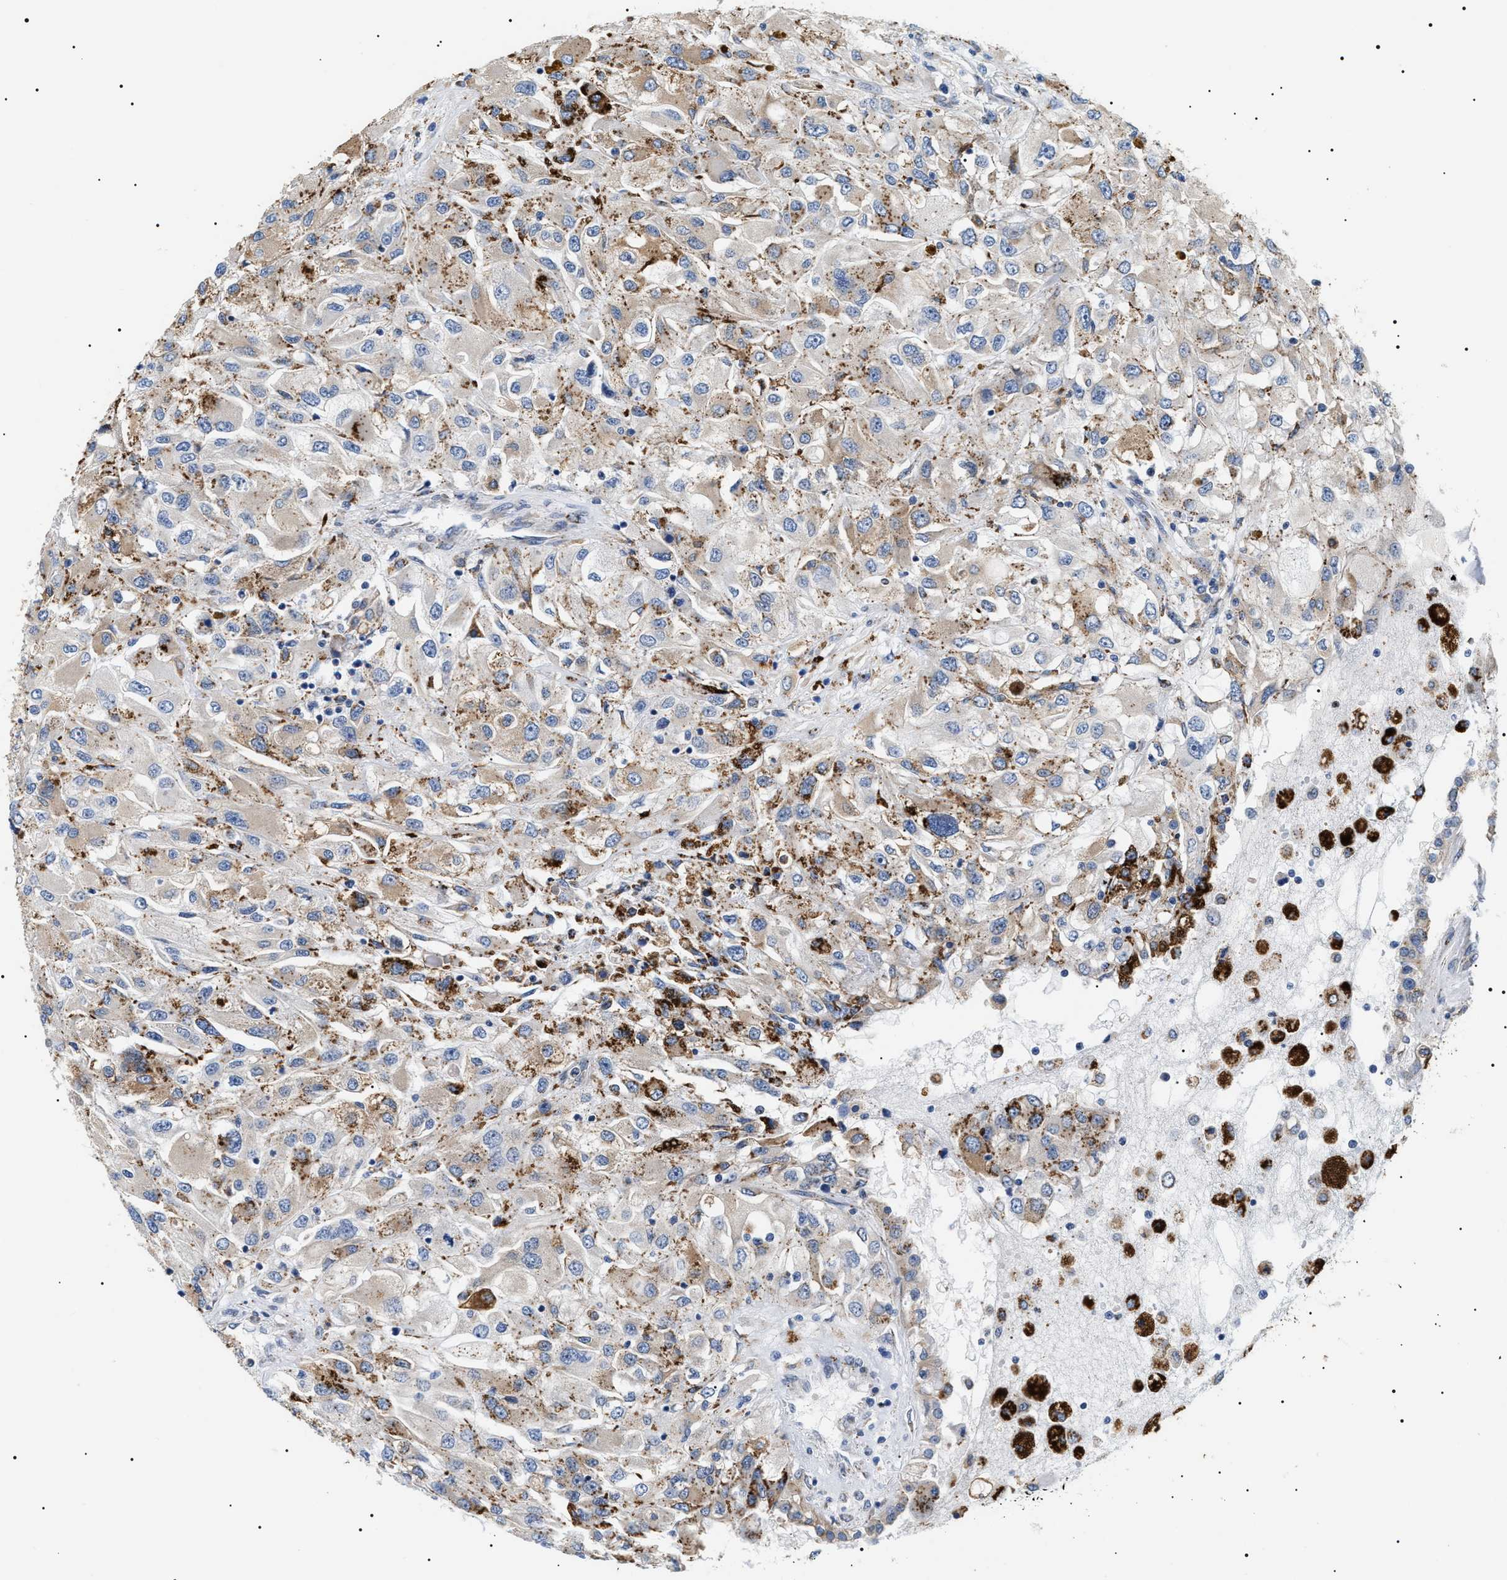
{"staining": {"intensity": "moderate", "quantity": "<25%", "location": "cytoplasmic/membranous"}, "tissue": "renal cancer", "cell_type": "Tumor cells", "image_type": "cancer", "snomed": [{"axis": "morphology", "description": "Adenocarcinoma, NOS"}, {"axis": "topography", "description": "Kidney"}], "caption": "Brown immunohistochemical staining in human renal cancer (adenocarcinoma) shows moderate cytoplasmic/membranous expression in approximately <25% of tumor cells.", "gene": "HSD17B11", "patient": {"sex": "female", "age": 52}}